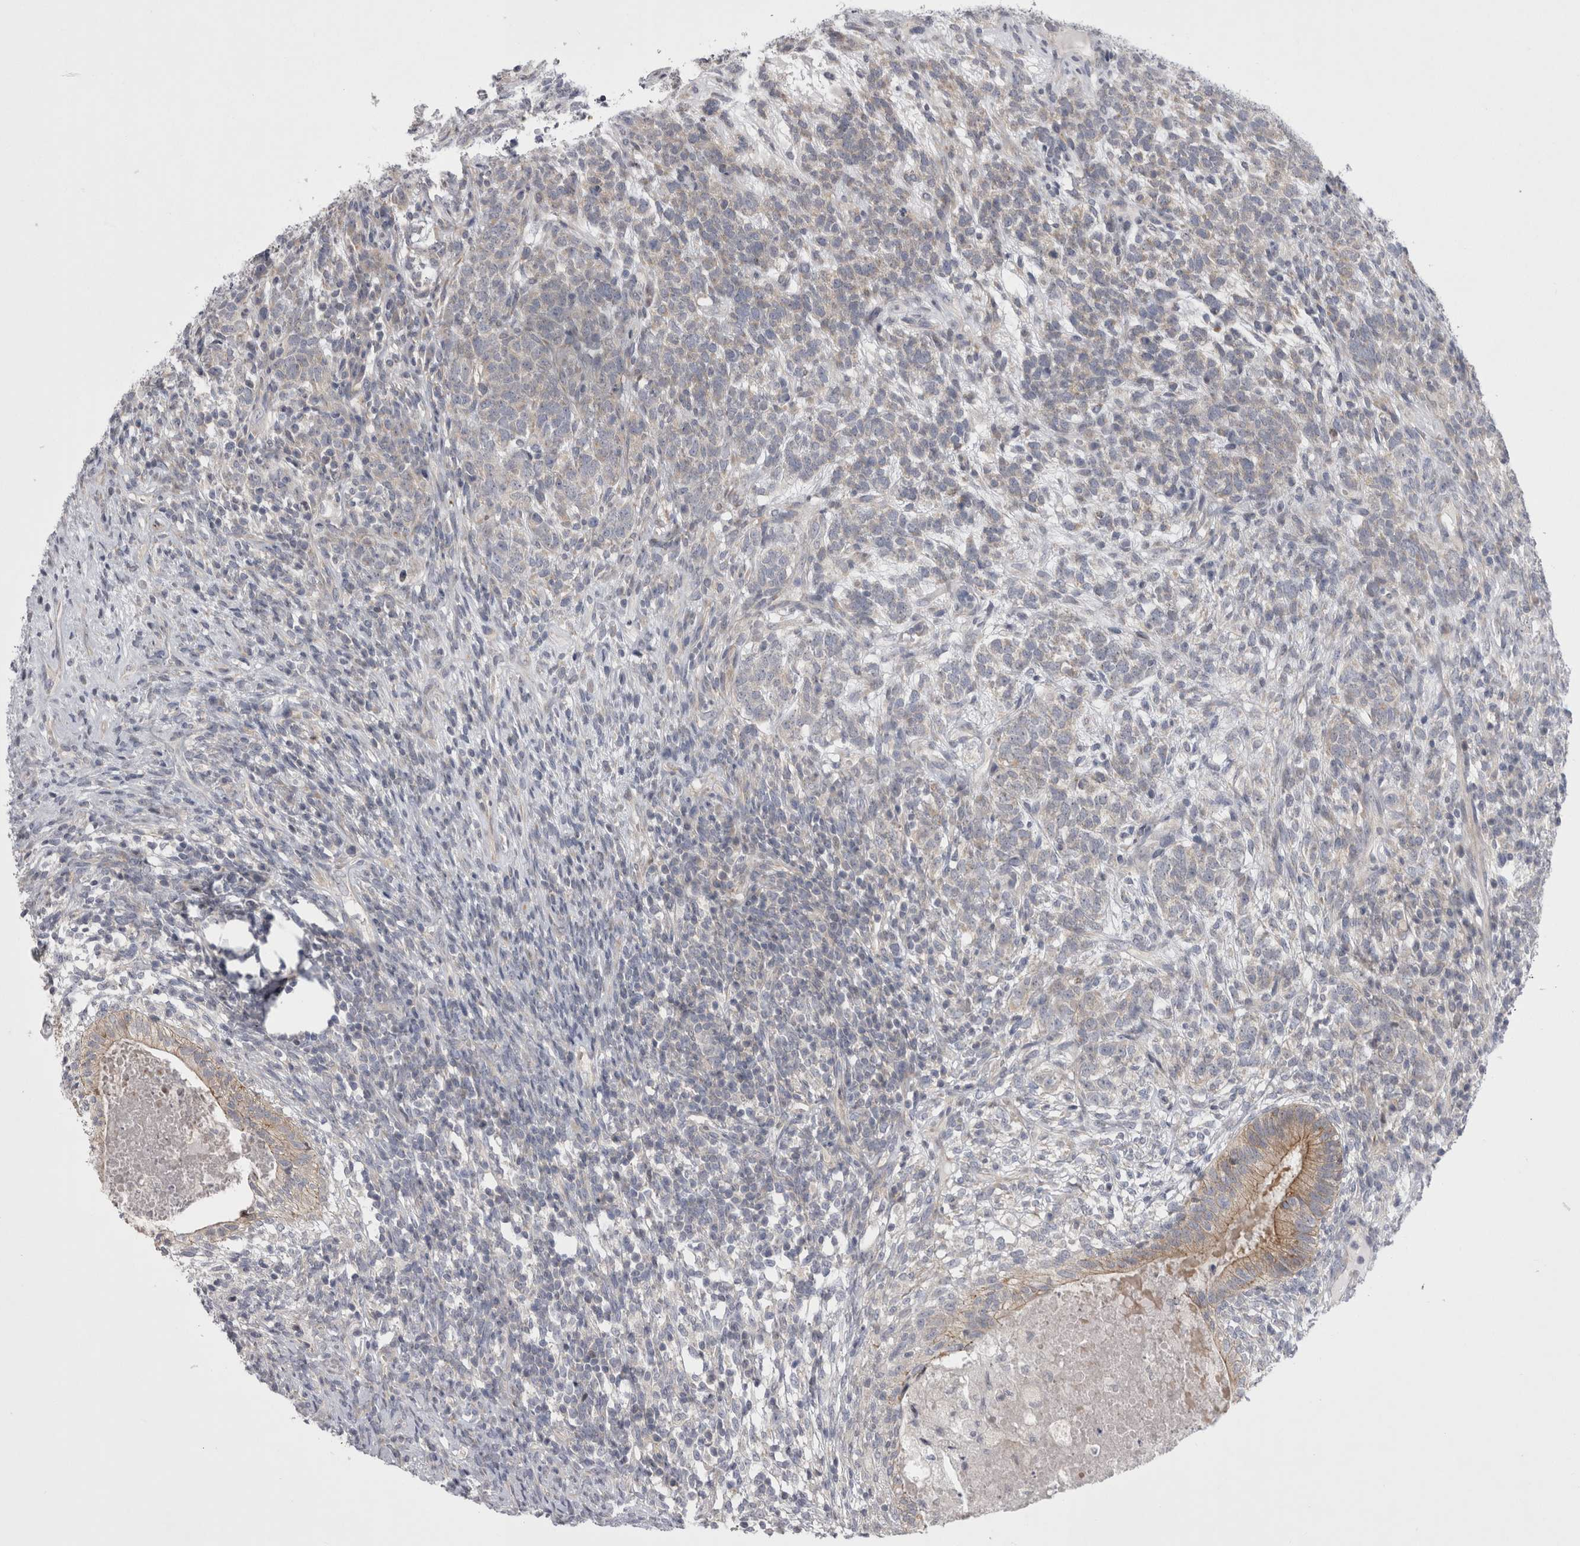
{"staining": {"intensity": "weak", "quantity": "<25%", "location": "cytoplasmic/membranous"}, "tissue": "testis cancer", "cell_type": "Tumor cells", "image_type": "cancer", "snomed": [{"axis": "morphology", "description": "Seminoma, NOS"}, {"axis": "morphology", "description": "Carcinoma, Embryonal, NOS"}, {"axis": "topography", "description": "Testis"}], "caption": "IHC of testis cancer reveals no positivity in tumor cells. (Brightfield microscopy of DAB (3,3'-diaminobenzidine) IHC at high magnification).", "gene": "NENF", "patient": {"sex": "male", "age": 28}}